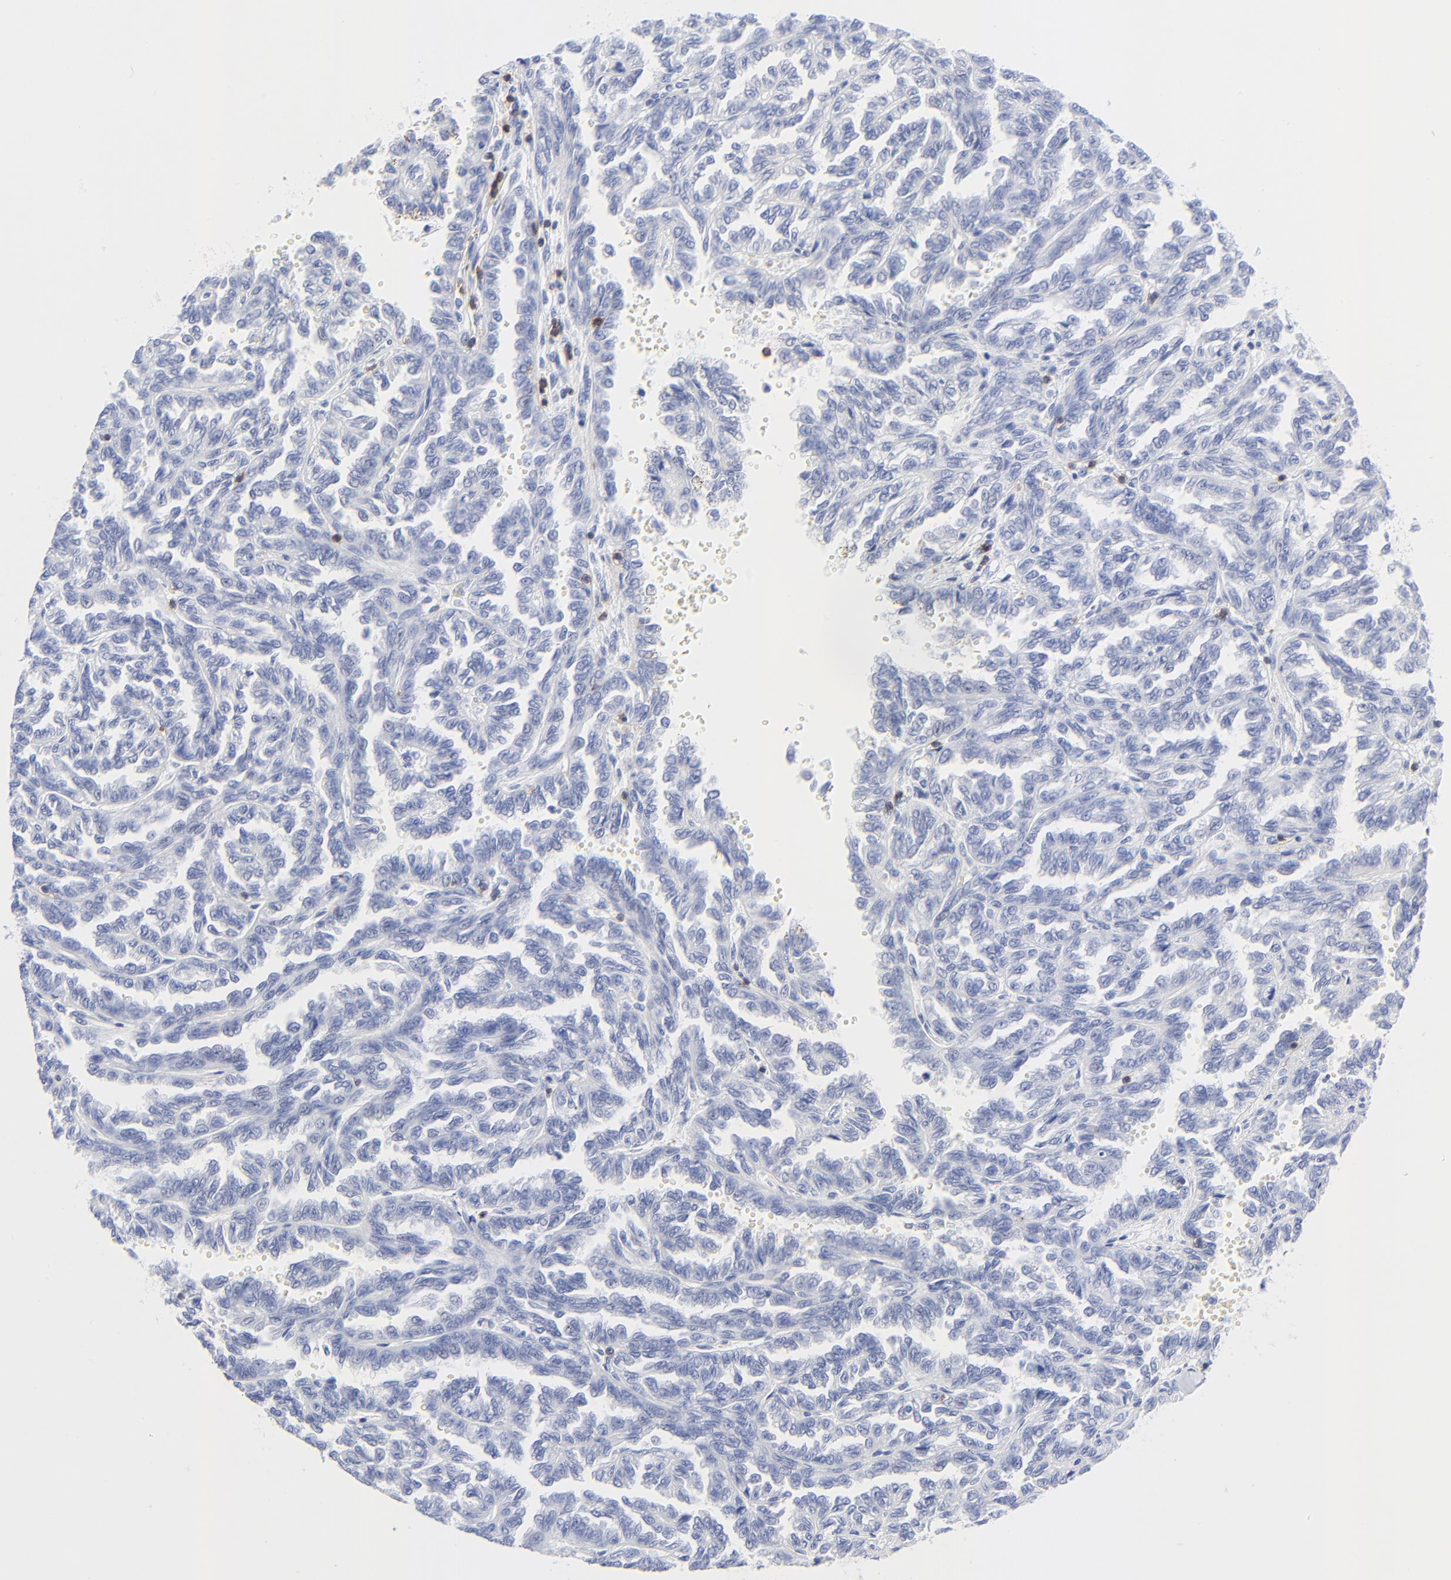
{"staining": {"intensity": "negative", "quantity": "none", "location": "none"}, "tissue": "renal cancer", "cell_type": "Tumor cells", "image_type": "cancer", "snomed": [{"axis": "morphology", "description": "Inflammation, NOS"}, {"axis": "morphology", "description": "Adenocarcinoma, NOS"}, {"axis": "topography", "description": "Kidney"}], "caption": "Immunohistochemical staining of human renal cancer (adenocarcinoma) displays no significant staining in tumor cells.", "gene": "LCK", "patient": {"sex": "male", "age": 68}}